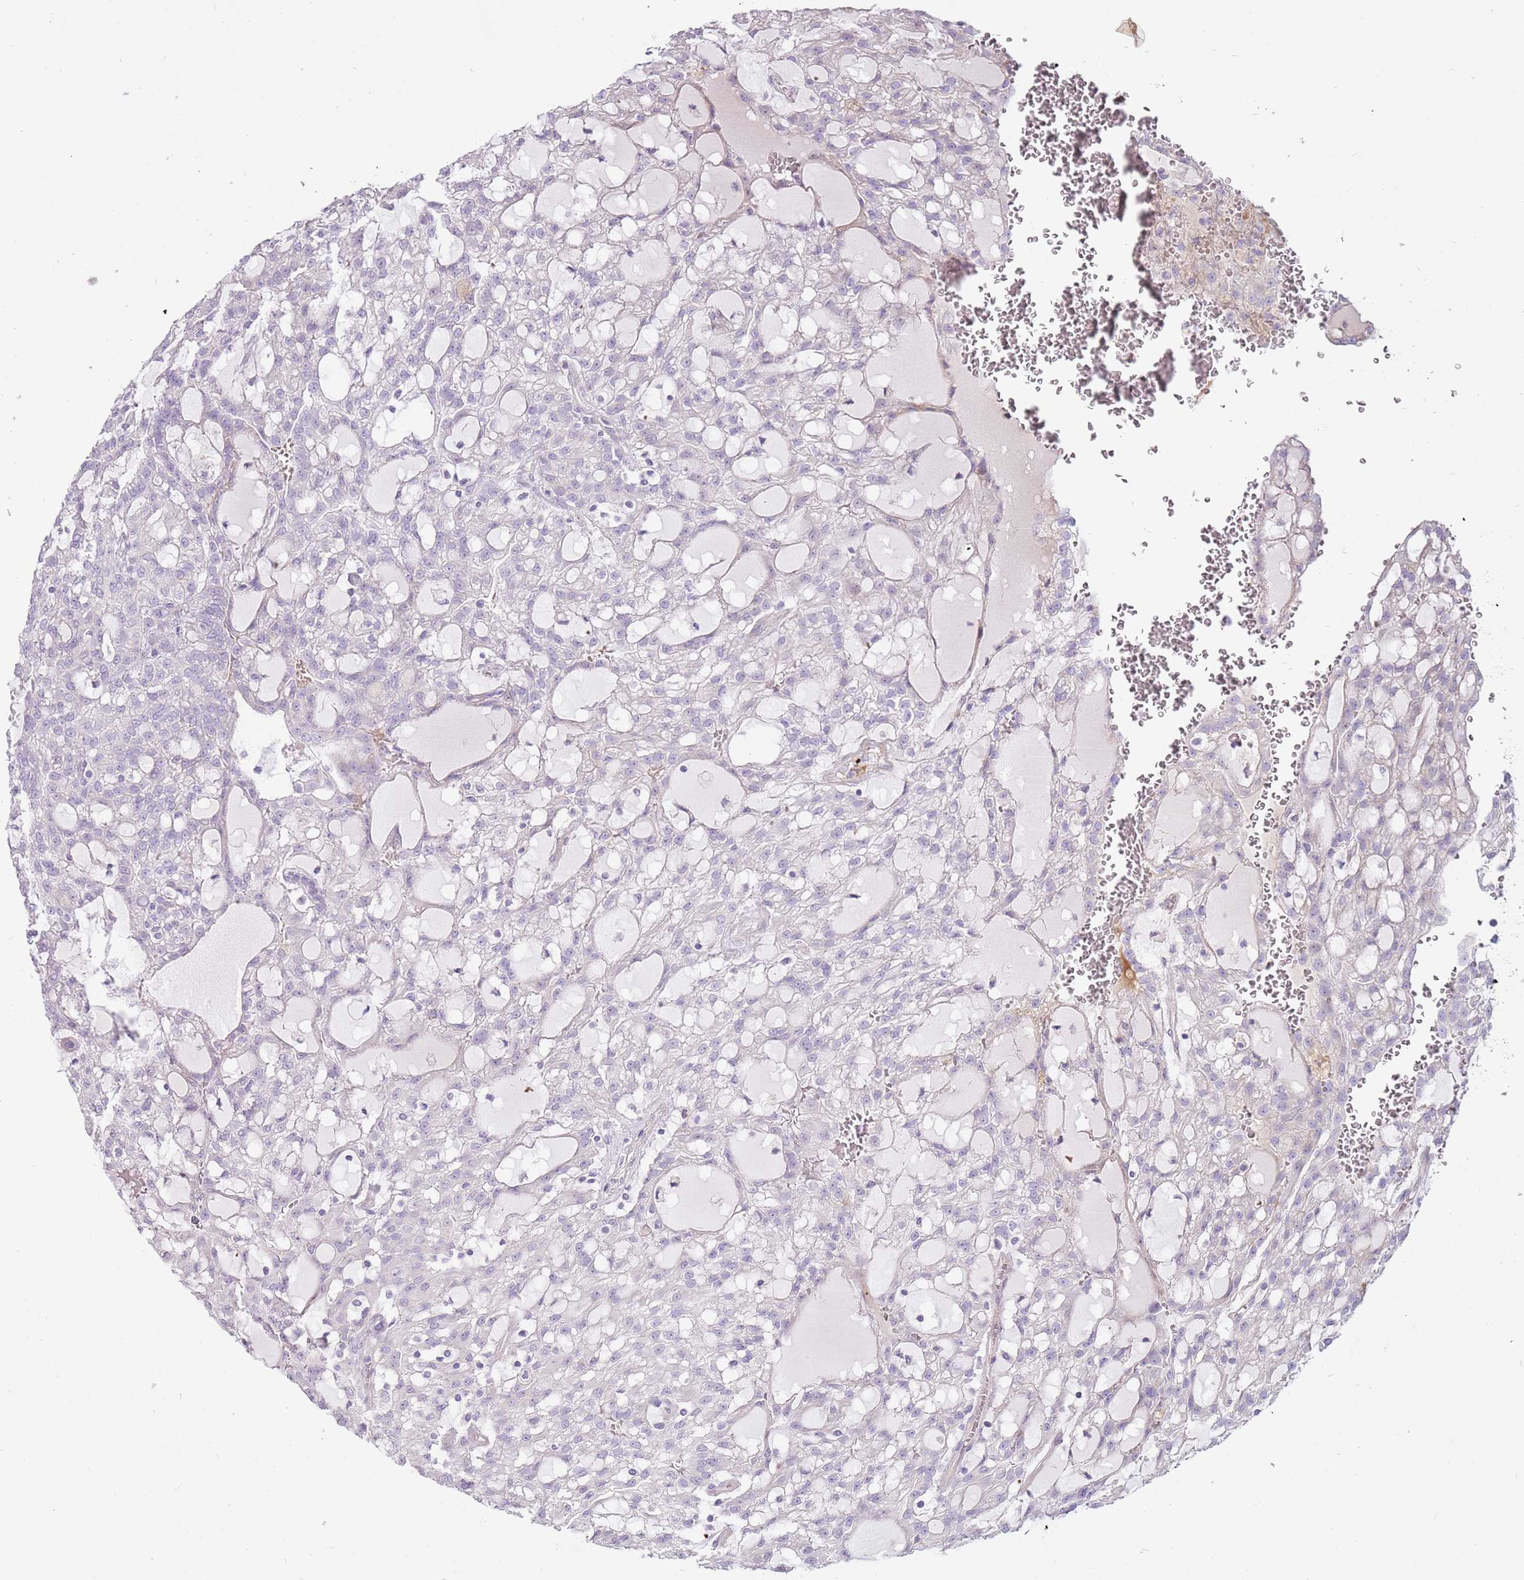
{"staining": {"intensity": "negative", "quantity": "none", "location": "none"}, "tissue": "renal cancer", "cell_type": "Tumor cells", "image_type": "cancer", "snomed": [{"axis": "morphology", "description": "Adenocarcinoma, NOS"}, {"axis": "topography", "description": "Kidney"}], "caption": "A micrograph of human renal adenocarcinoma is negative for staining in tumor cells.", "gene": "MCUB", "patient": {"sex": "male", "age": 63}}